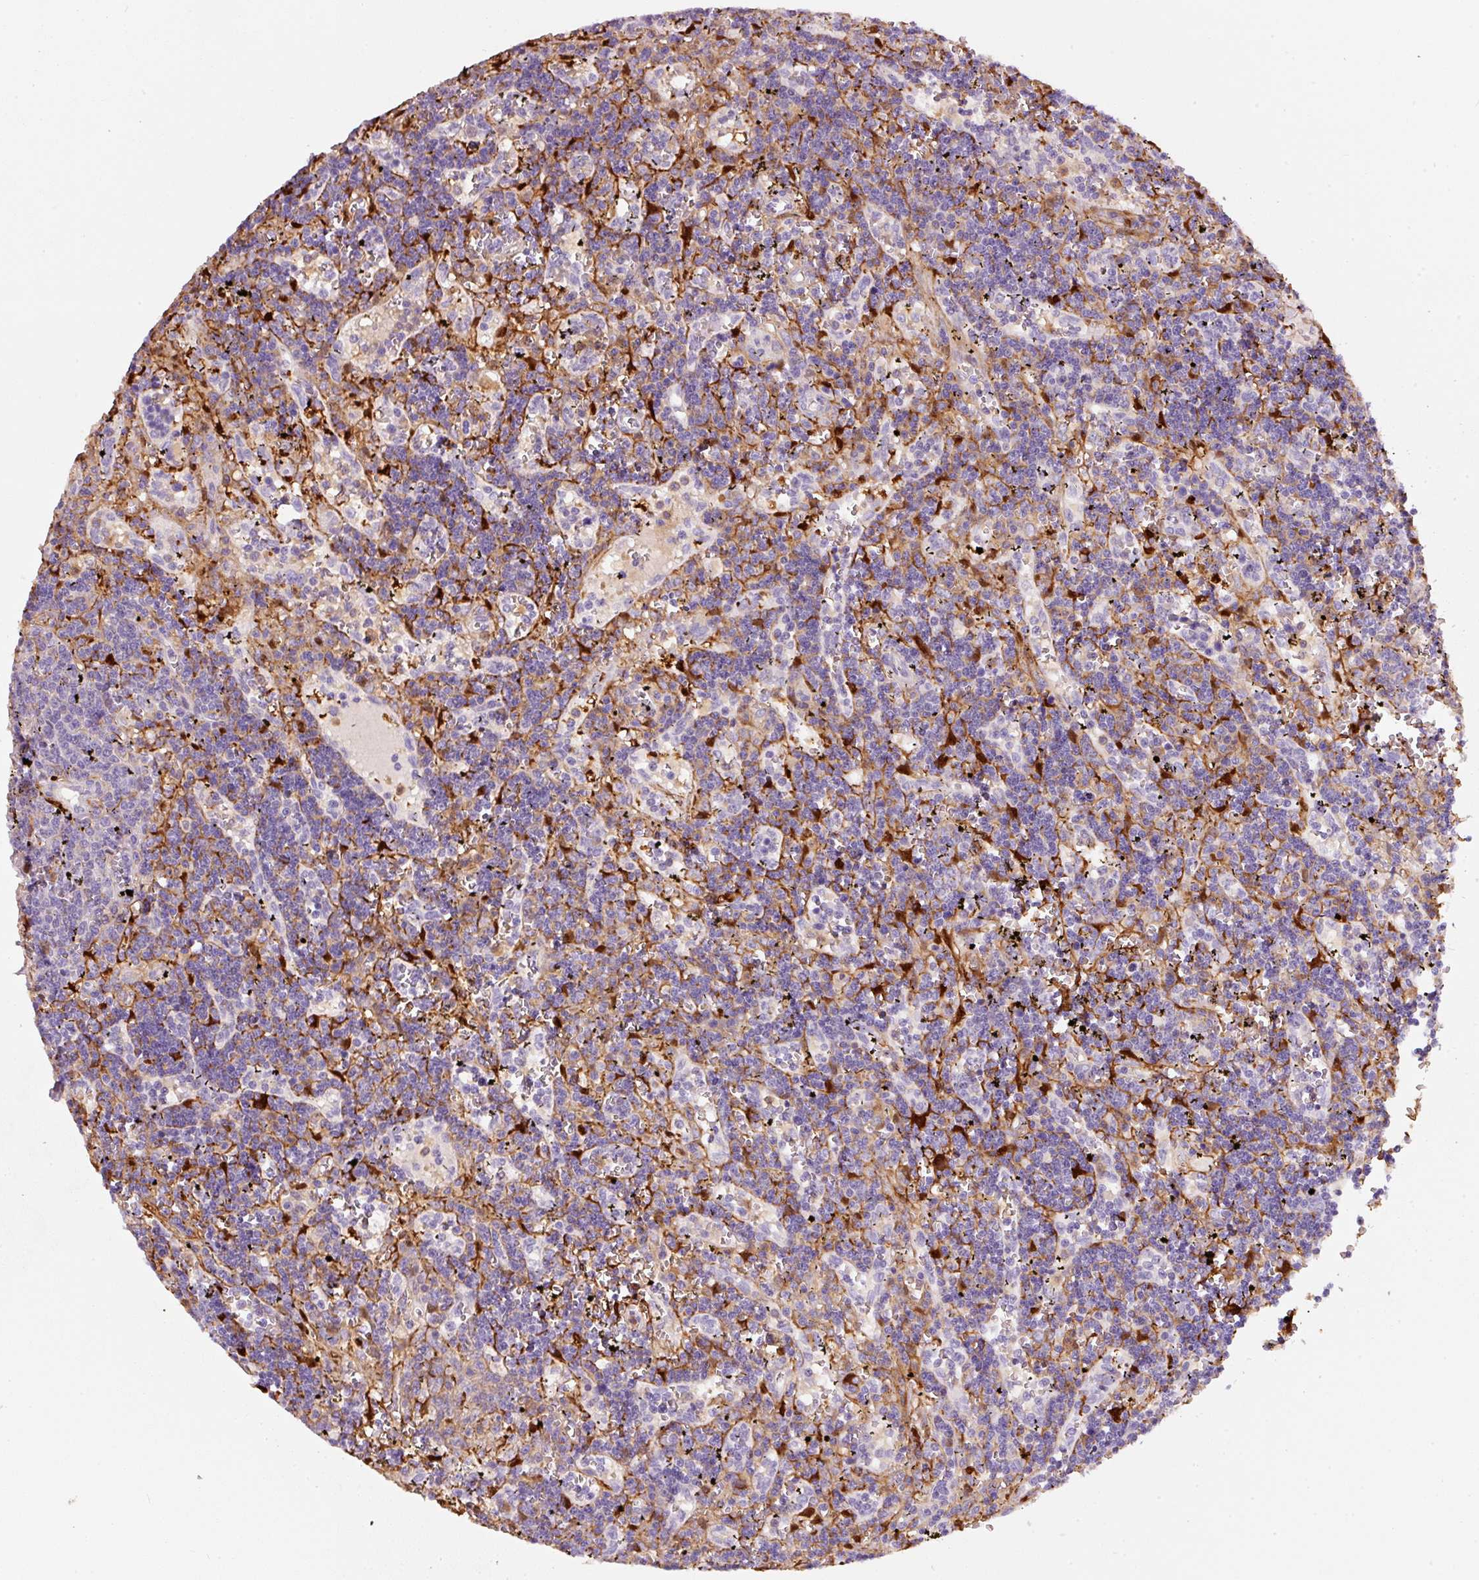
{"staining": {"intensity": "negative", "quantity": "none", "location": "none"}, "tissue": "lymphoma", "cell_type": "Tumor cells", "image_type": "cancer", "snomed": [{"axis": "morphology", "description": "Malignant lymphoma, non-Hodgkin's type, Low grade"}, {"axis": "topography", "description": "Spleen"}], "caption": "Tumor cells are negative for brown protein staining in malignant lymphoma, non-Hodgkin's type (low-grade). (DAB (3,3'-diaminobenzidine) immunohistochemistry (IHC), high magnification).", "gene": "IQGAP2", "patient": {"sex": "male", "age": 60}}